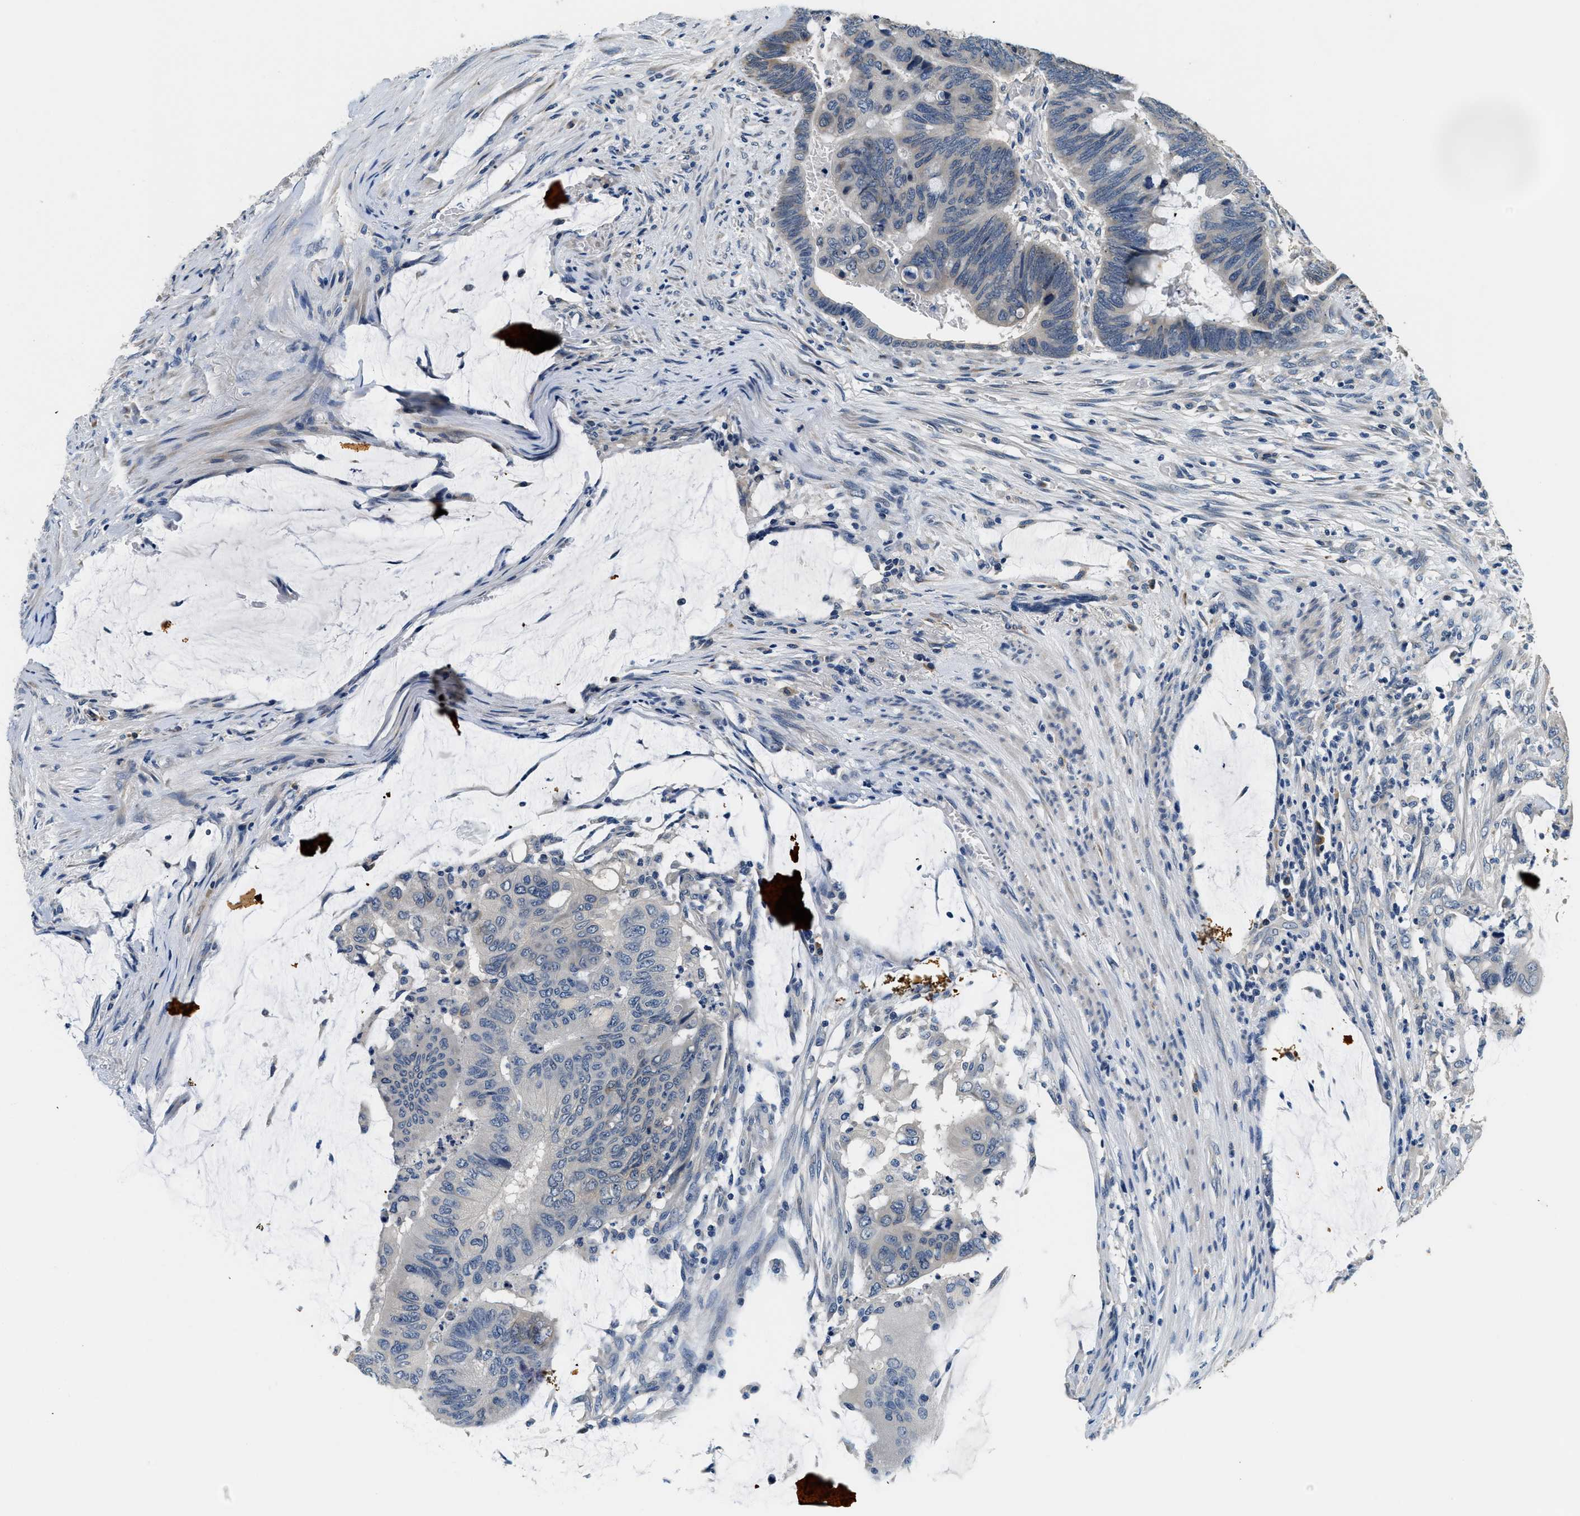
{"staining": {"intensity": "strong", "quantity": "<25%", "location": "cytoplasmic/membranous"}, "tissue": "colorectal cancer", "cell_type": "Tumor cells", "image_type": "cancer", "snomed": [{"axis": "morphology", "description": "Normal tissue, NOS"}, {"axis": "morphology", "description": "Adenocarcinoma, NOS"}, {"axis": "topography", "description": "Rectum"}], "caption": "This image reveals adenocarcinoma (colorectal) stained with IHC to label a protein in brown. The cytoplasmic/membranous of tumor cells show strong positivity for the protein. Nuclei are counter-stained blue.", "gene": "ALDH3A2", "patient": {"sex": "male", "age": 92}}